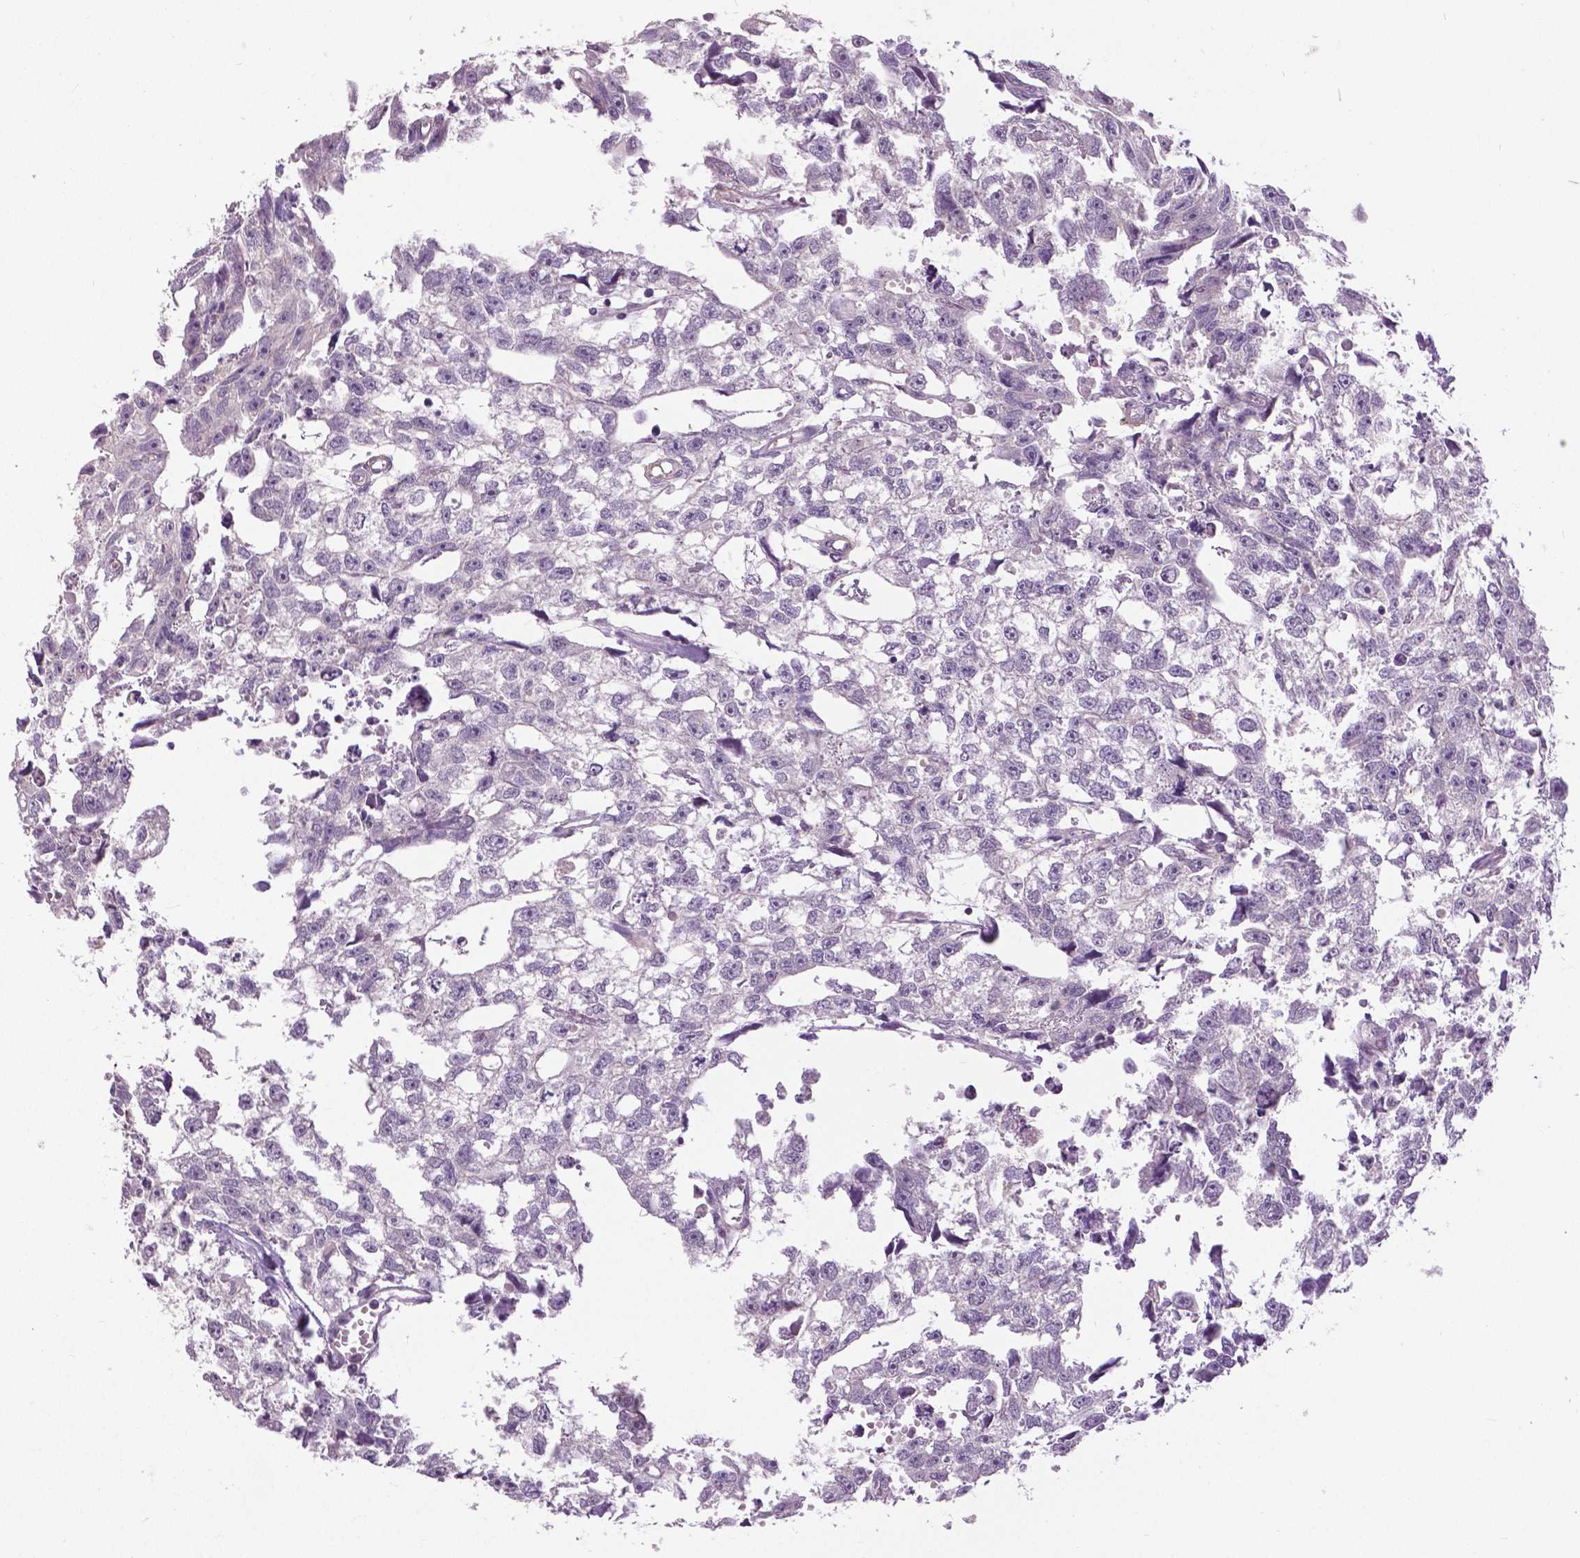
{"staining": {"intensity": "negative", "quantity": "none", "location": "none"}, "tissue": "testis cancer", "cell_type": "Tumor cells", "image_type": "cancer", "snomed": [{"axis": "morphology", "description": "Carcinoma, Embryonal, NOS"}, {"axis": "morphology", "description": "Teratoma, malignant, NOS"}, {"axis": "topography", "description": "Testis"}], "caption": "IHC histopathology image of testis malignant teratoma stained for a protein (brown), which reveals no staining in tumor cells.", "gene": "FOXA1", "patient": {"sex": "male", "age": 44}}